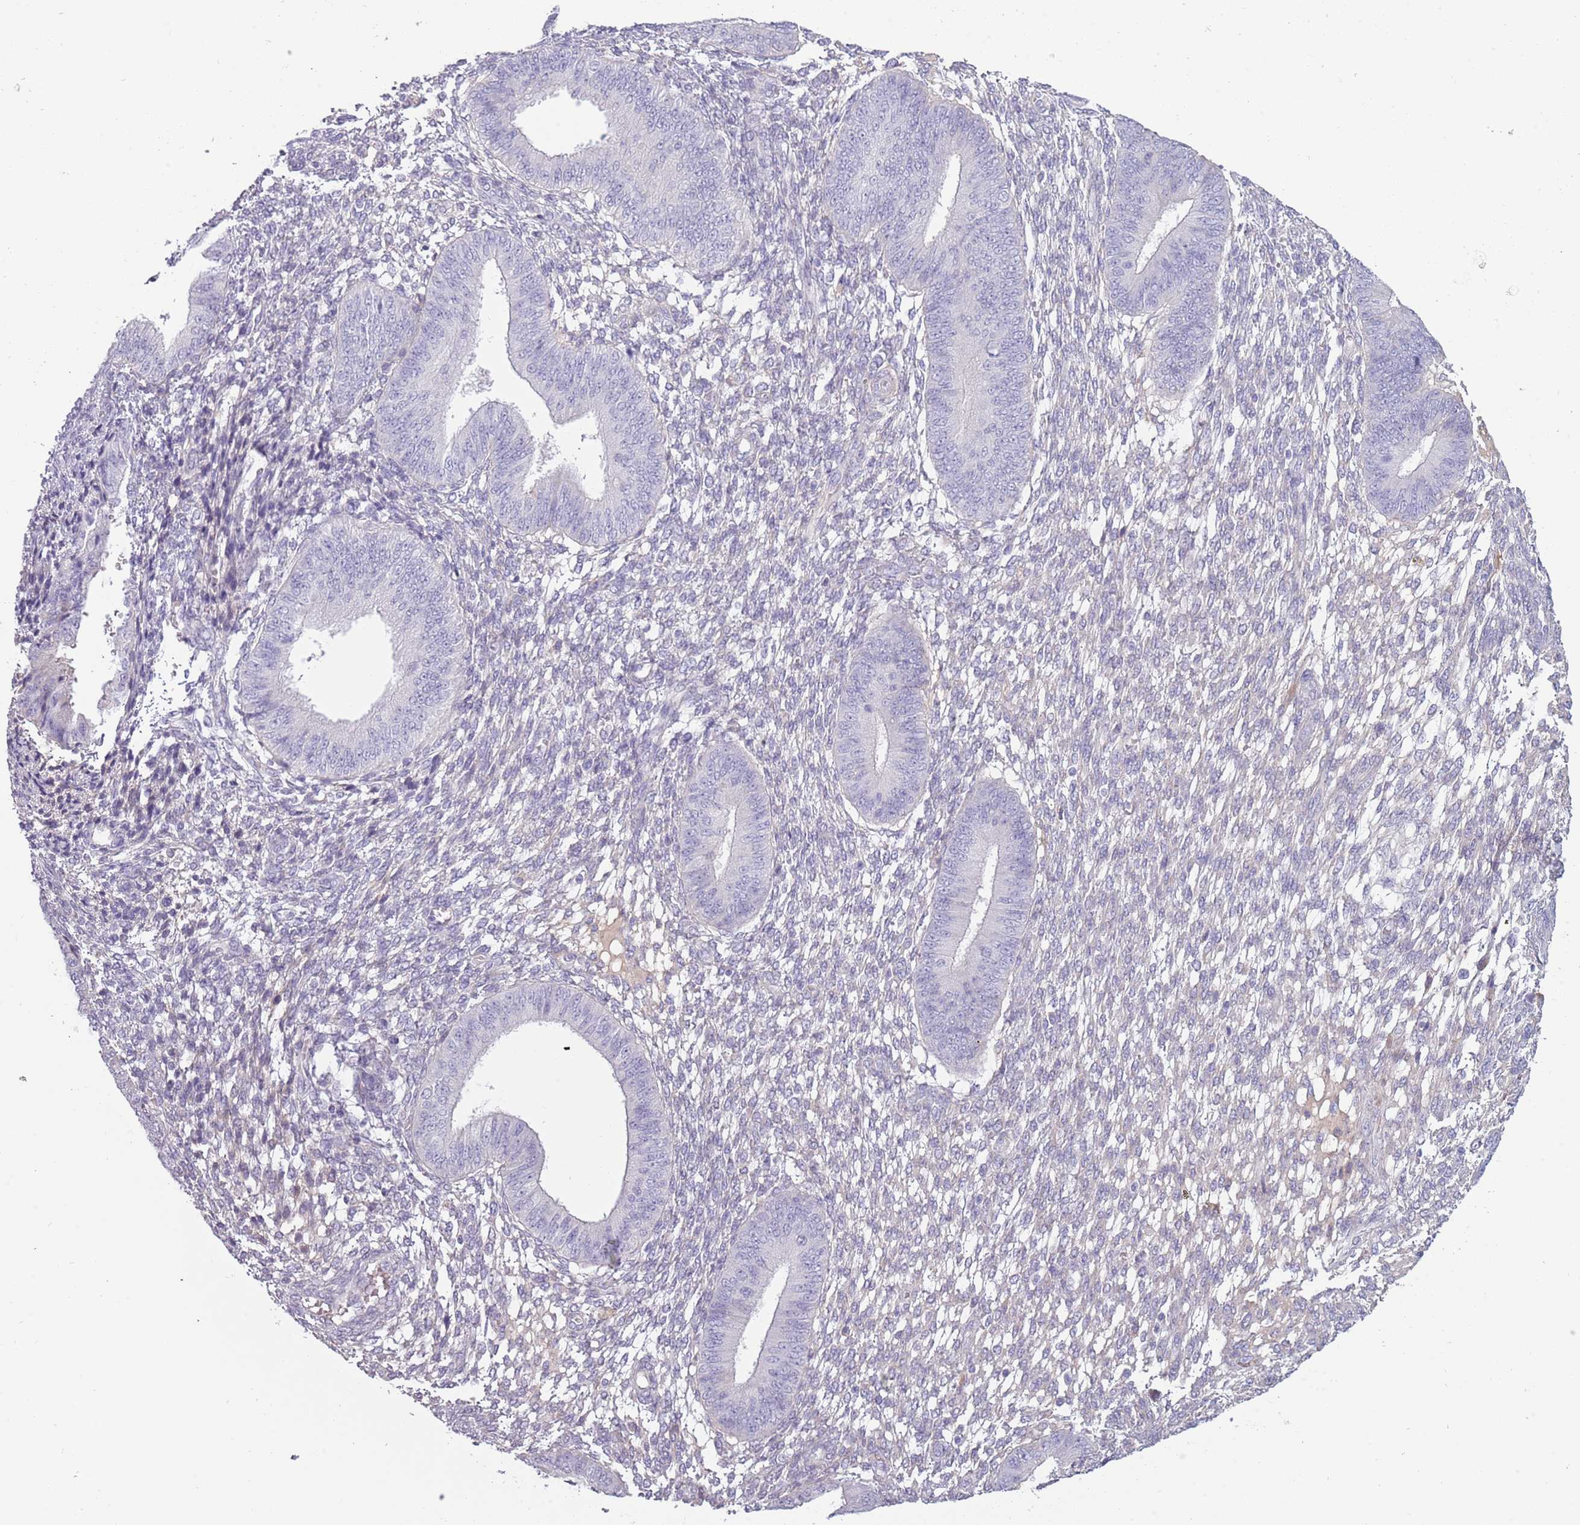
{"staining": {"intensity": "negative", "quantity": "none", "location": "none"}, "tissue": "endometrium", "cell_type": "Cells in endometrial stroma", "image_type": "normal", "snomed": [{"axis": "morphology", "description": "Normal tissue, NOS"}, {"axis": "topography", "description": "Endometrium"}], "caption": "Immunohistochemistry (IHC) of benign human endometrium displays no staining in cells in endometrial stroma. (DAB immunohistochemistry (IHC), high magnification).", "gene": "TNFRSF6B", "patient": {"sex": "female", "age": 49}}